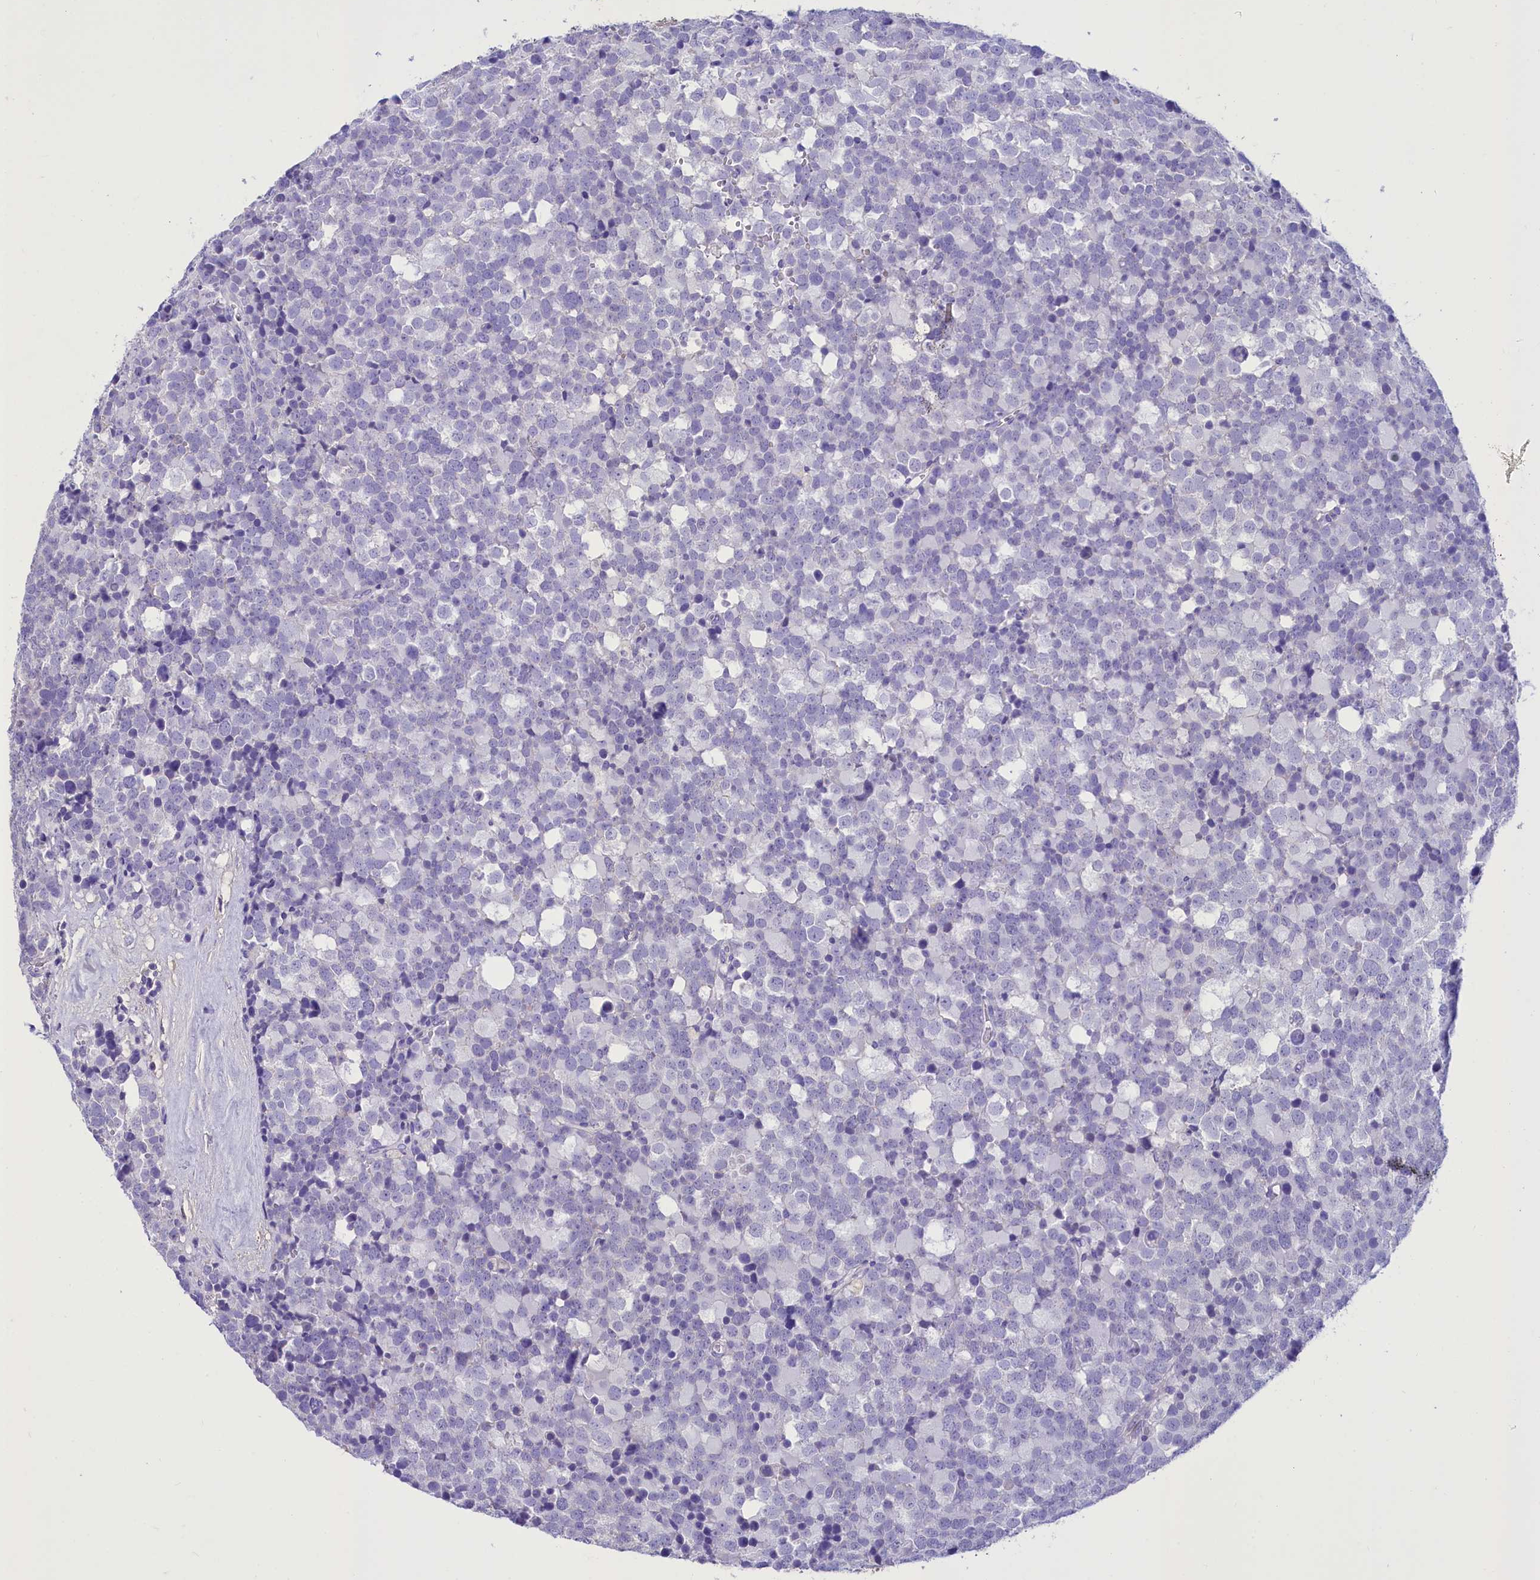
{"staining": {"intensity": "negative", "quantity": "none", "location": "none"}, "tissue": "testis cancer", "cell_type": "Tumor cells", "image_type": "cancer", "snomed": [{"axis": "morphology", "description": "Seminoma, NOS"}, {"axis": "topography", "description": "Testis"}], "caption": "Testis cancer was stained to show a protein in brown. There is no significant positivity in tumor cells. (DAB (3,3'-diaminobenzidine) IHC, high magnification).", "gene": "TTC36", "patient": {"sex": "male", "age": 71}}